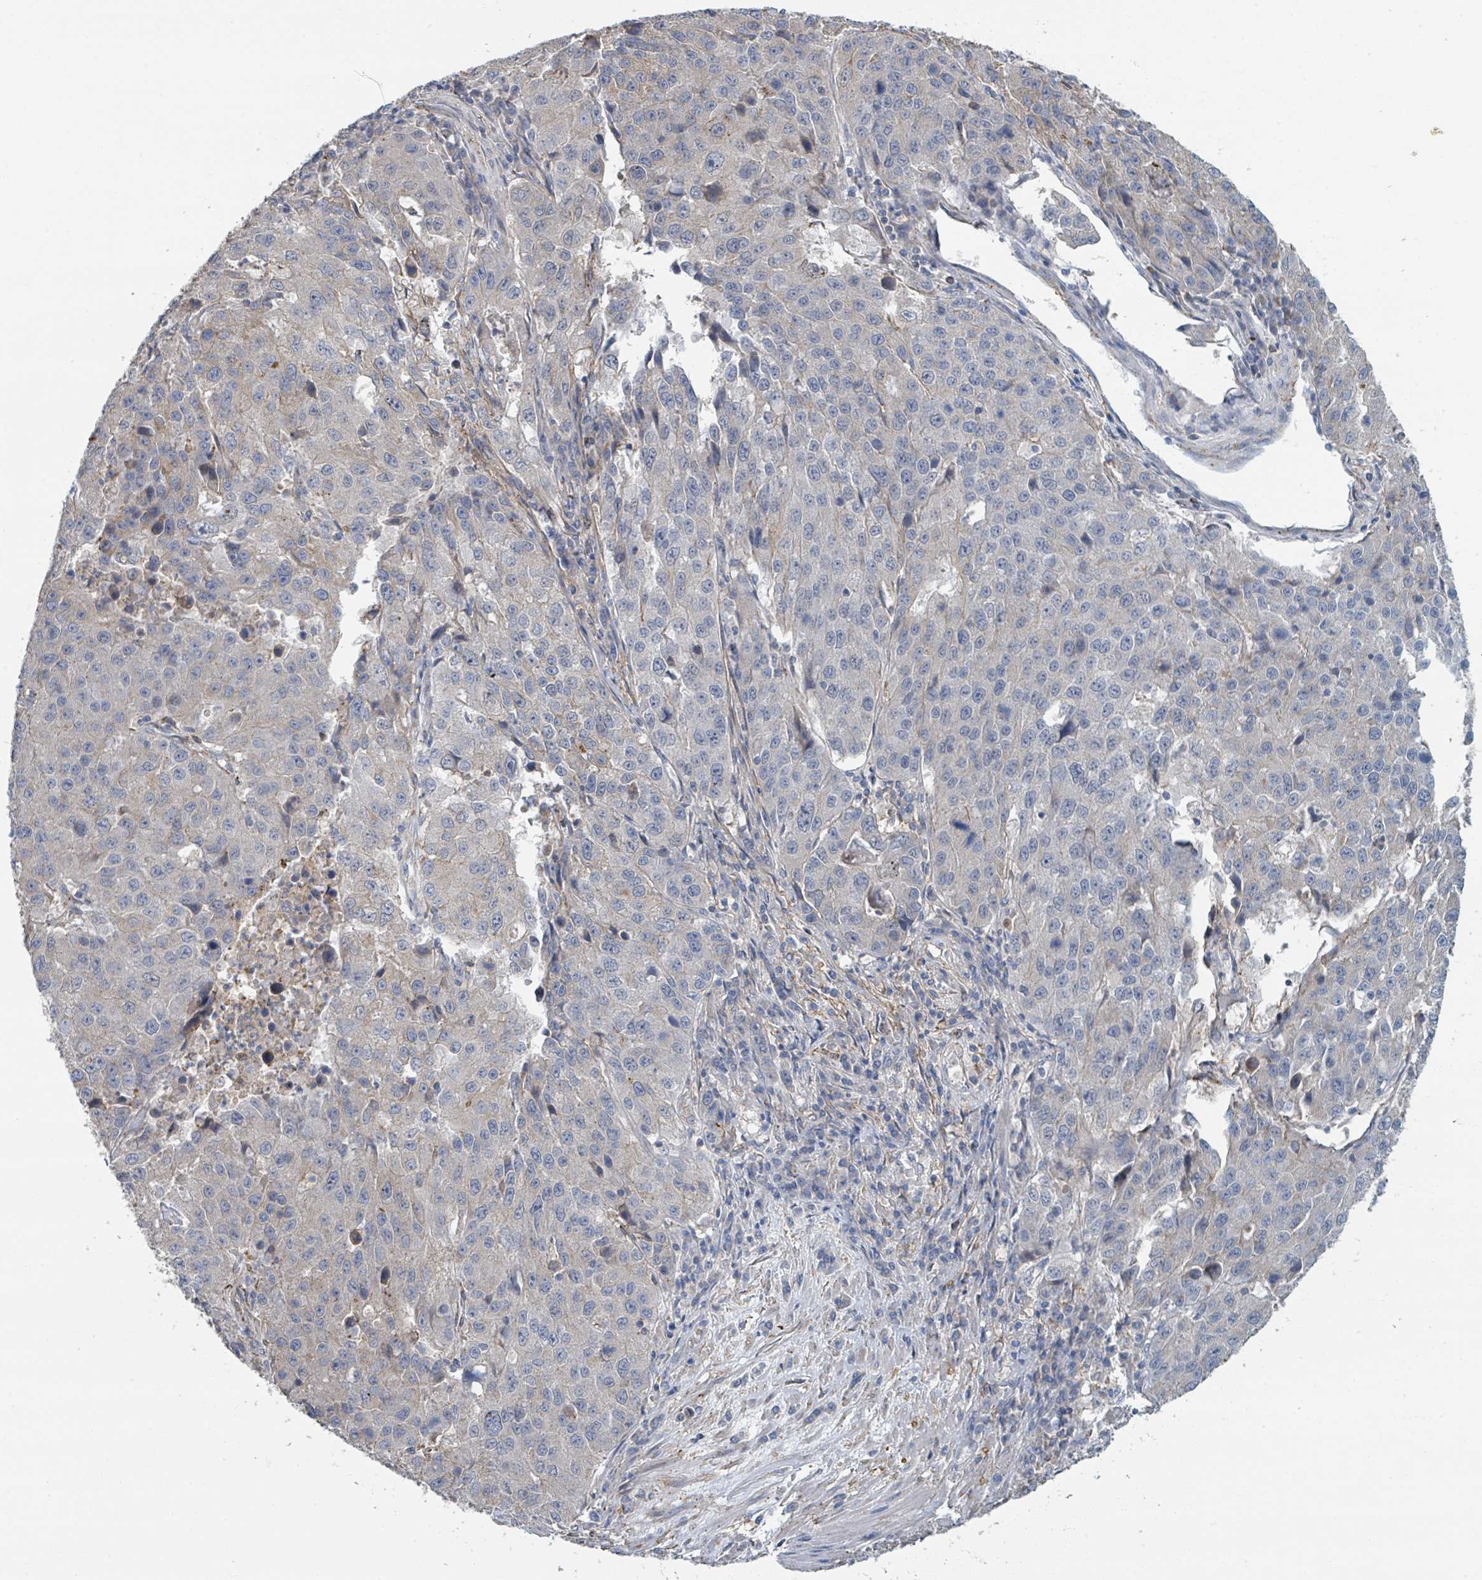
{"staining": {"intensity": "negative", "quantity": "none", "location": "none"}, "tissue": "stomach cancer", "cell_type": "Tumor cells", "image_type": "cancer", "snomed": [{"axis": "morphology", "description": "Adenocarcinoma, NOS"}, {"axis": "topography", "description": "Stomach"}], "caption": "Stomach adenocarcinoma stained for a protein using immunohistochemistry (IHC) shows no expression tumor cells.", "gene": "LRRC42", "patient": {"sex": "male", "age": 71}}